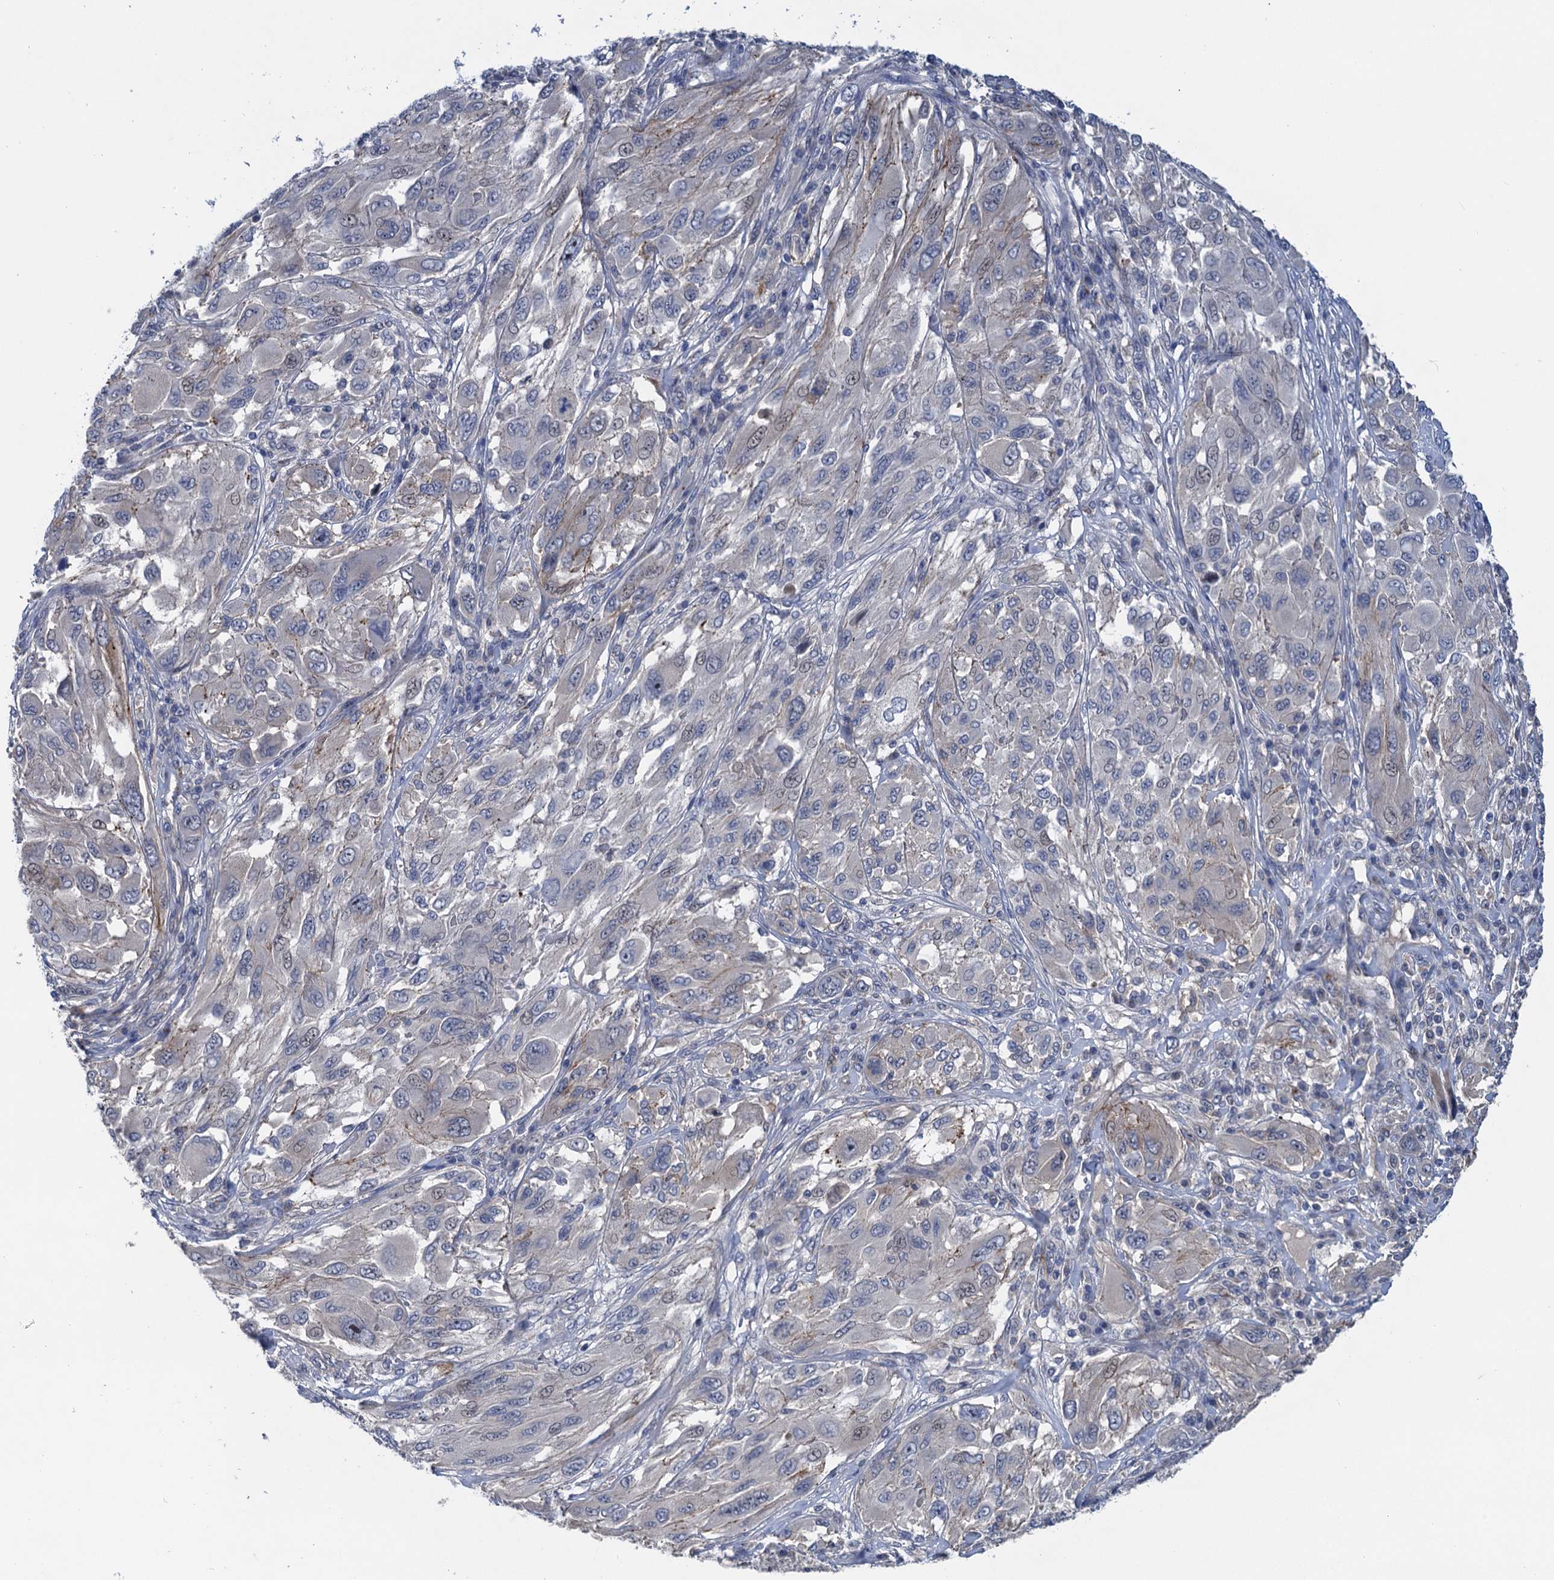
{"staining": {"intensity": "weak", "quantity": "<25%", "location": "nuclear"}, "tissue": "melanoma", "cell_type": "Tumor cells", "image_type": "cancer", "snomed": [{"axis": "morphology", "description": "Malignant melanoma, NOS"}, {"axis": "topography", "description": "Skin"}], "caption": "Photomicrograph shows no protein staining in tumor cells of malignant melanoma tissue.", "gene": "TRAF7", "patient": {"sex": "female", "age": 91}}